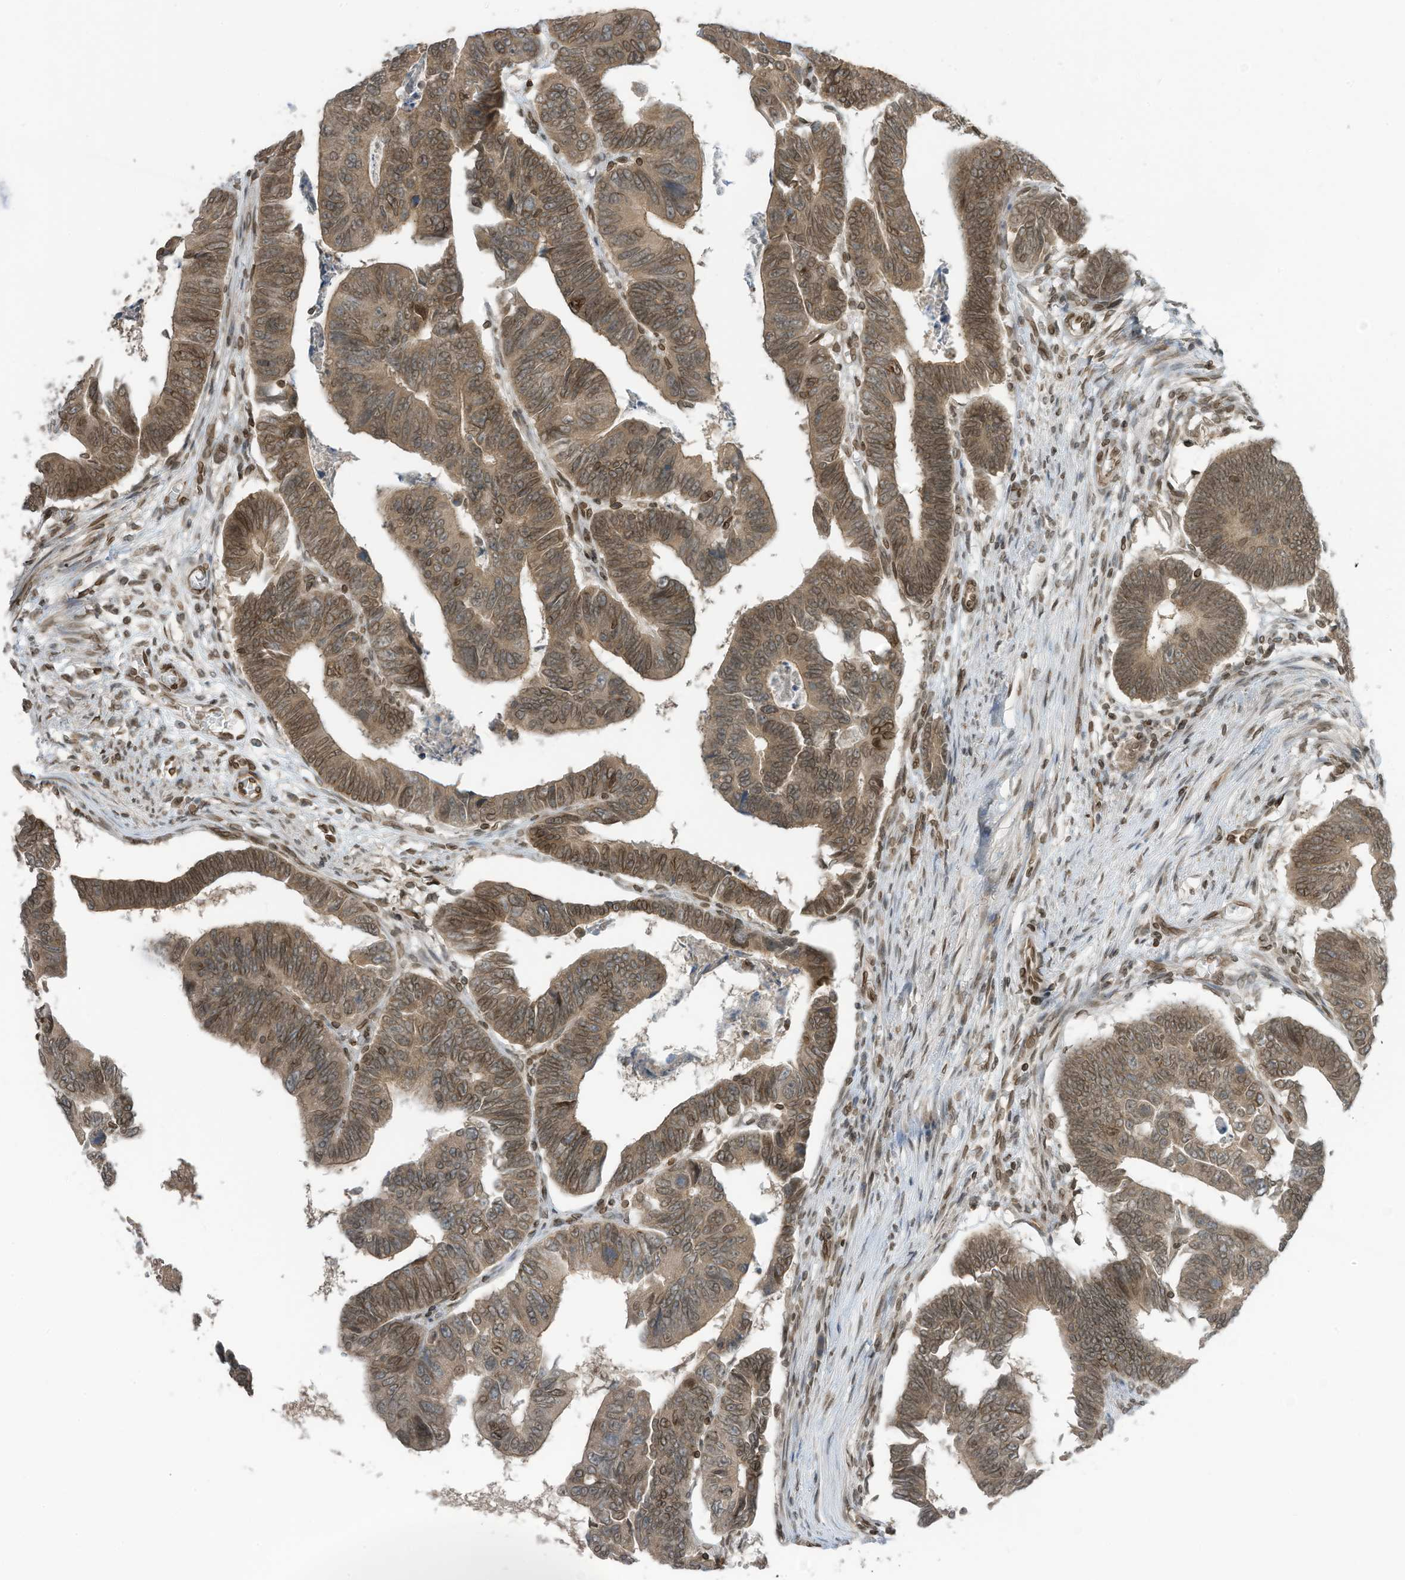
{"staining": {"intensity": "moderate", "quantity": ">75%", "location": "cytoplasmic/membranous,nuclear"}, "tissue": "colorectal cancer", "cell_type": "Tumor cells", "image_type": "cancer", "snomed": [{"axis": "morphology", "description": "Adenocarcinoma, NOS"}, {"axis": "topography", "description": "Rectum"}], "caption": "A brown stain labels moderate cytoplasmic/membranous and nuclear positivity of a protein in colorectal adenocarcinoma tumor cells. (Brightfield microscopy of DAB IHC at high magnification).", "gene": "RABL3", "patient": {"sex": "female", "age": 65}}